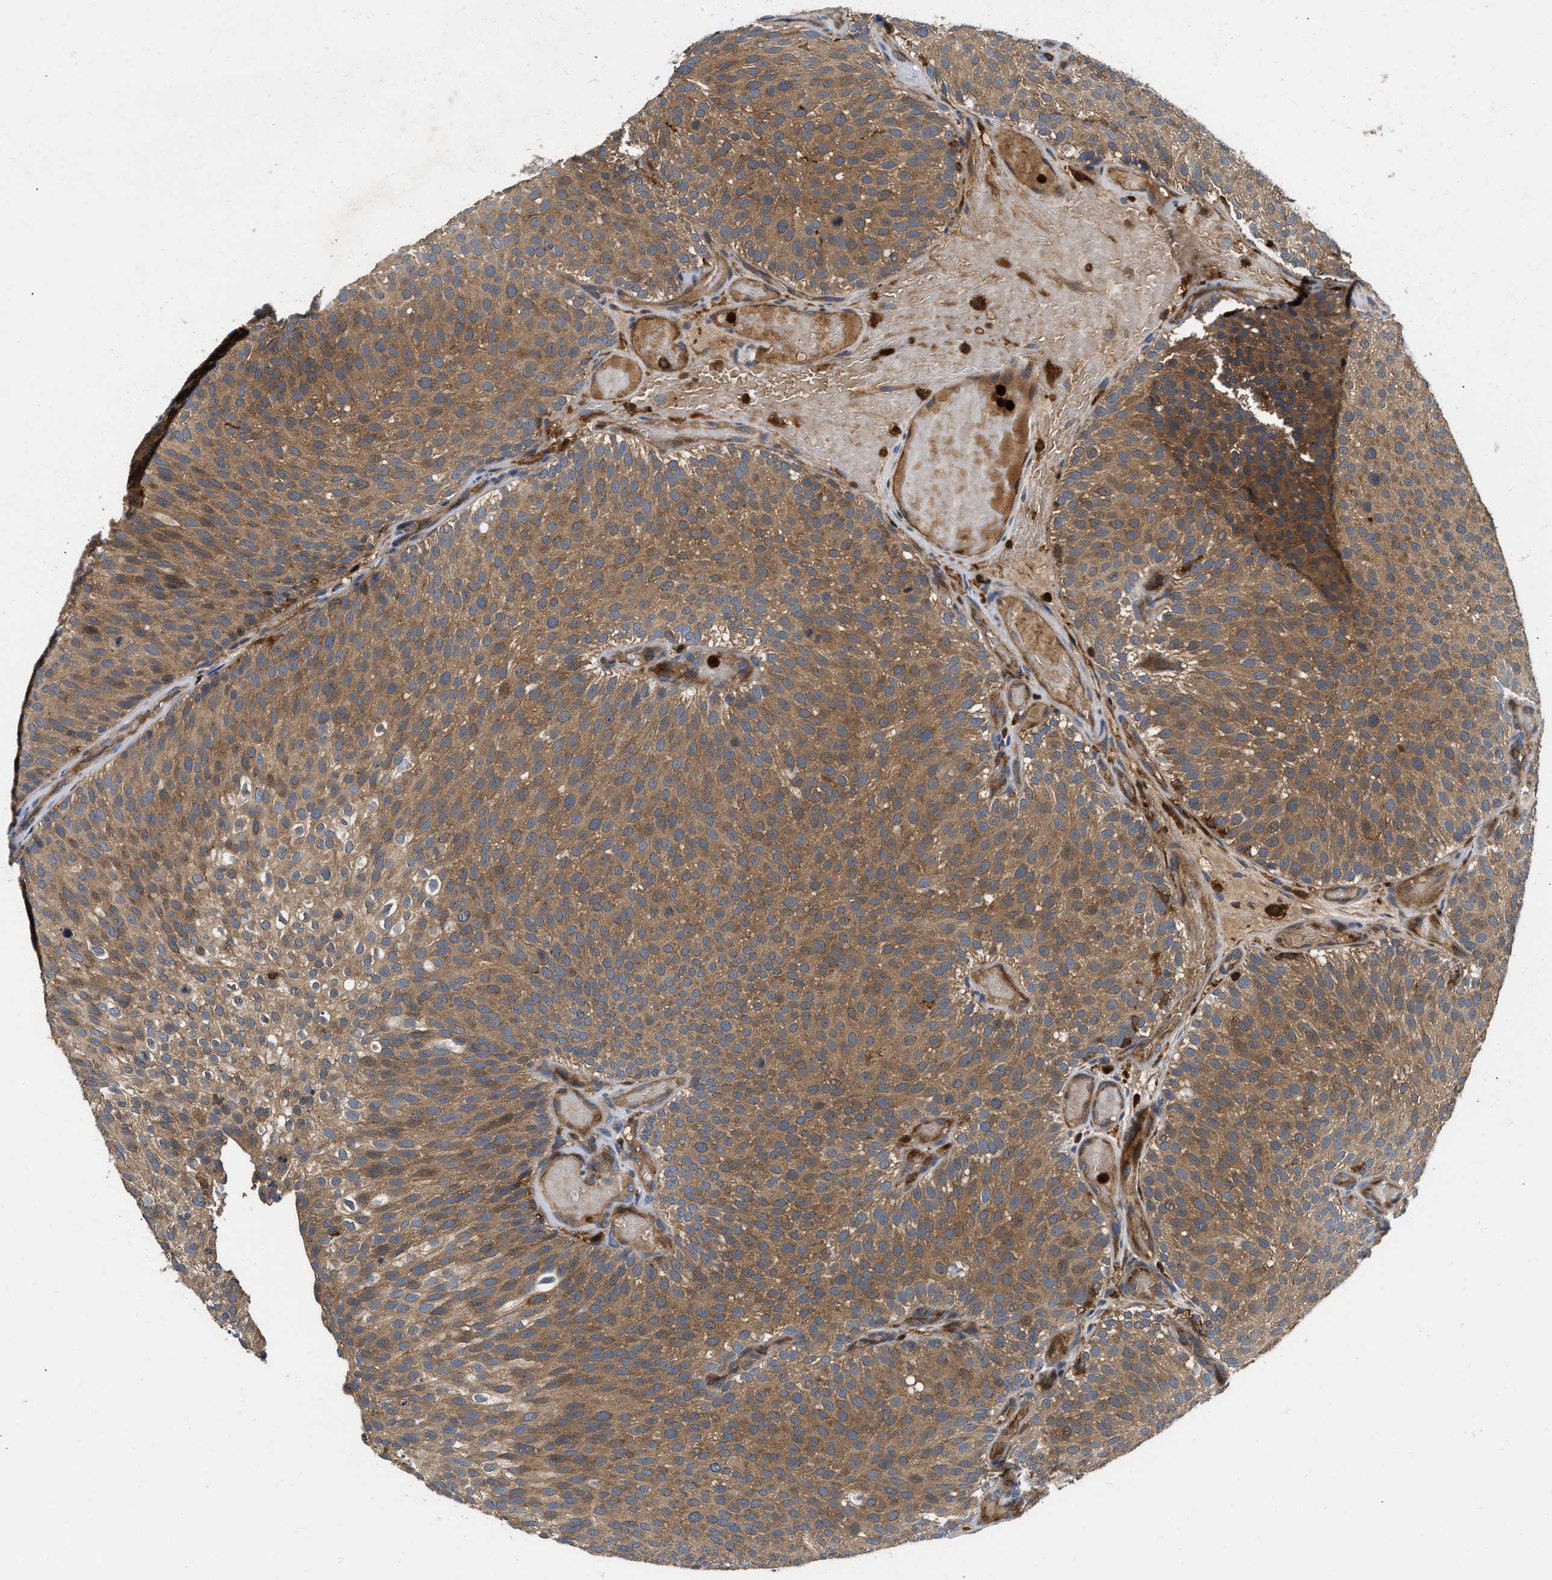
{"staining": {"intensity": "moderate", "quantity": ">75%", "location": "cytoplasmic/membranous"}, "tissue": "urothelial cancer", "cell_type": "Tumor cells", "image_type": "cancer", "snomed": [{"axis": "morphology", "description": "Urothelial carcinoma, Low grade"}, {"axis": "topography", "description": "Urinary bladder"}], "caption": "About >75% of tumor cells in human urothelial cancer display moderate cytoplasmic/membranous protein expression as visualized by brown immunohistochemical staining.", "gene": "OSTF1", "patient": {"sex": "male", "age": 78}}